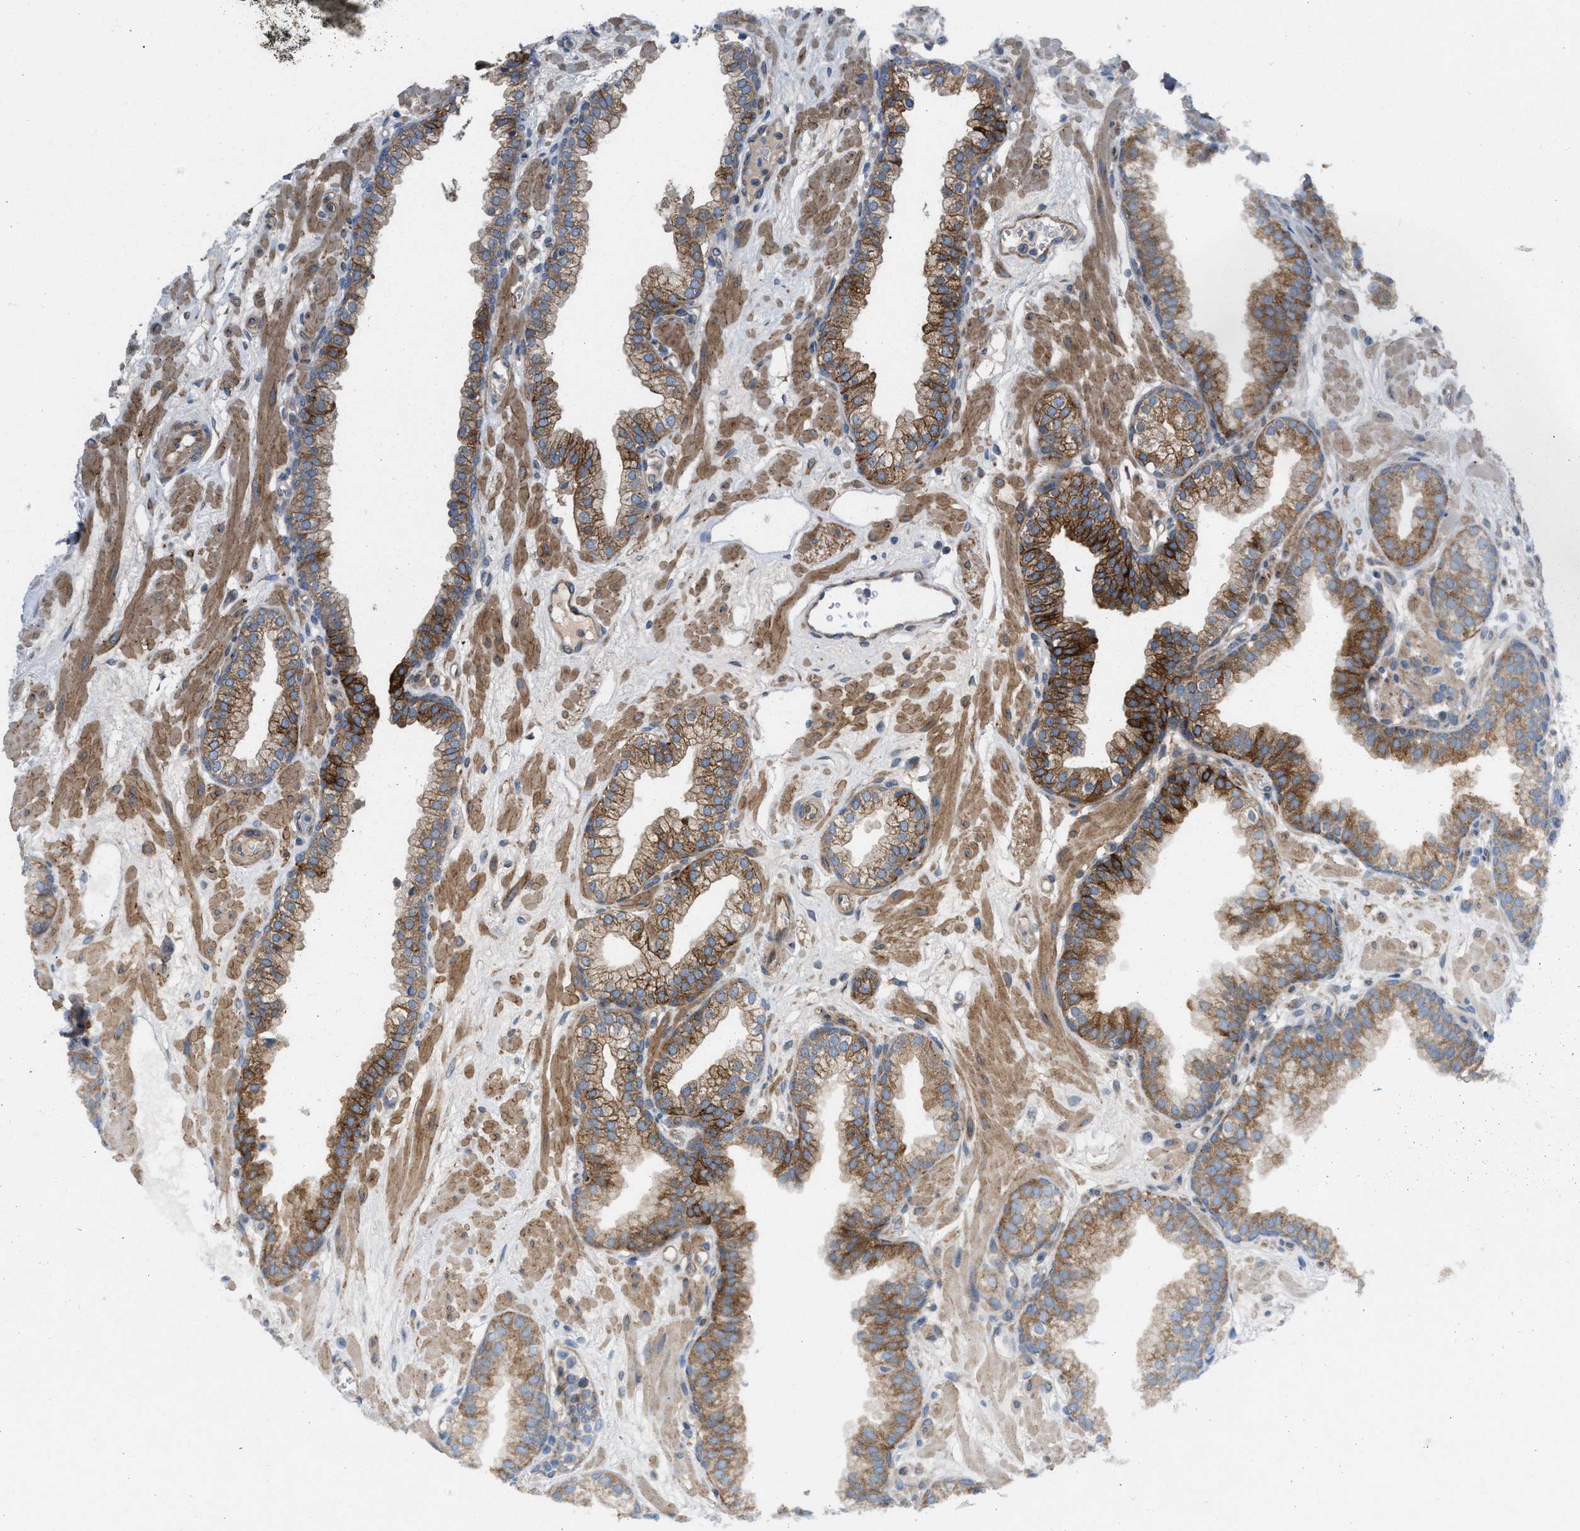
{"staining": {"intensity": "moderate", "quantity": "25%-75%", "location": "cytoplasmic/membranous"}, "tissue": "prostate", "cell_type": "Glandular cells", "image_type": "normal", "snomed": [{"axis": "morphology", "description": "Normal tissue, NOS"}, {"axis": "morphology", "description": "Urothelial carcinoma, Low grade"}, {"axis": "topography", "description": "Urinary bladder"}, {"axis": "topography", "description": "Prostate"}], "caption": "Immunohistochemistry (IHC) staining of normal prostate, which exhibits medium levels of moderate cytoplasmic/membranous positivity in about 25%-75% of glandular cells indicating moderate cytoplasmic/membranous protein positivity. The staining was performed using DAB (3,3'-diaminobenzidine) (brown) for protein detection and nuclei were counterstained in hematoxylin (blue).", "gene": "CYB5D1", "patient": {"sex": "male", "age": 60}}